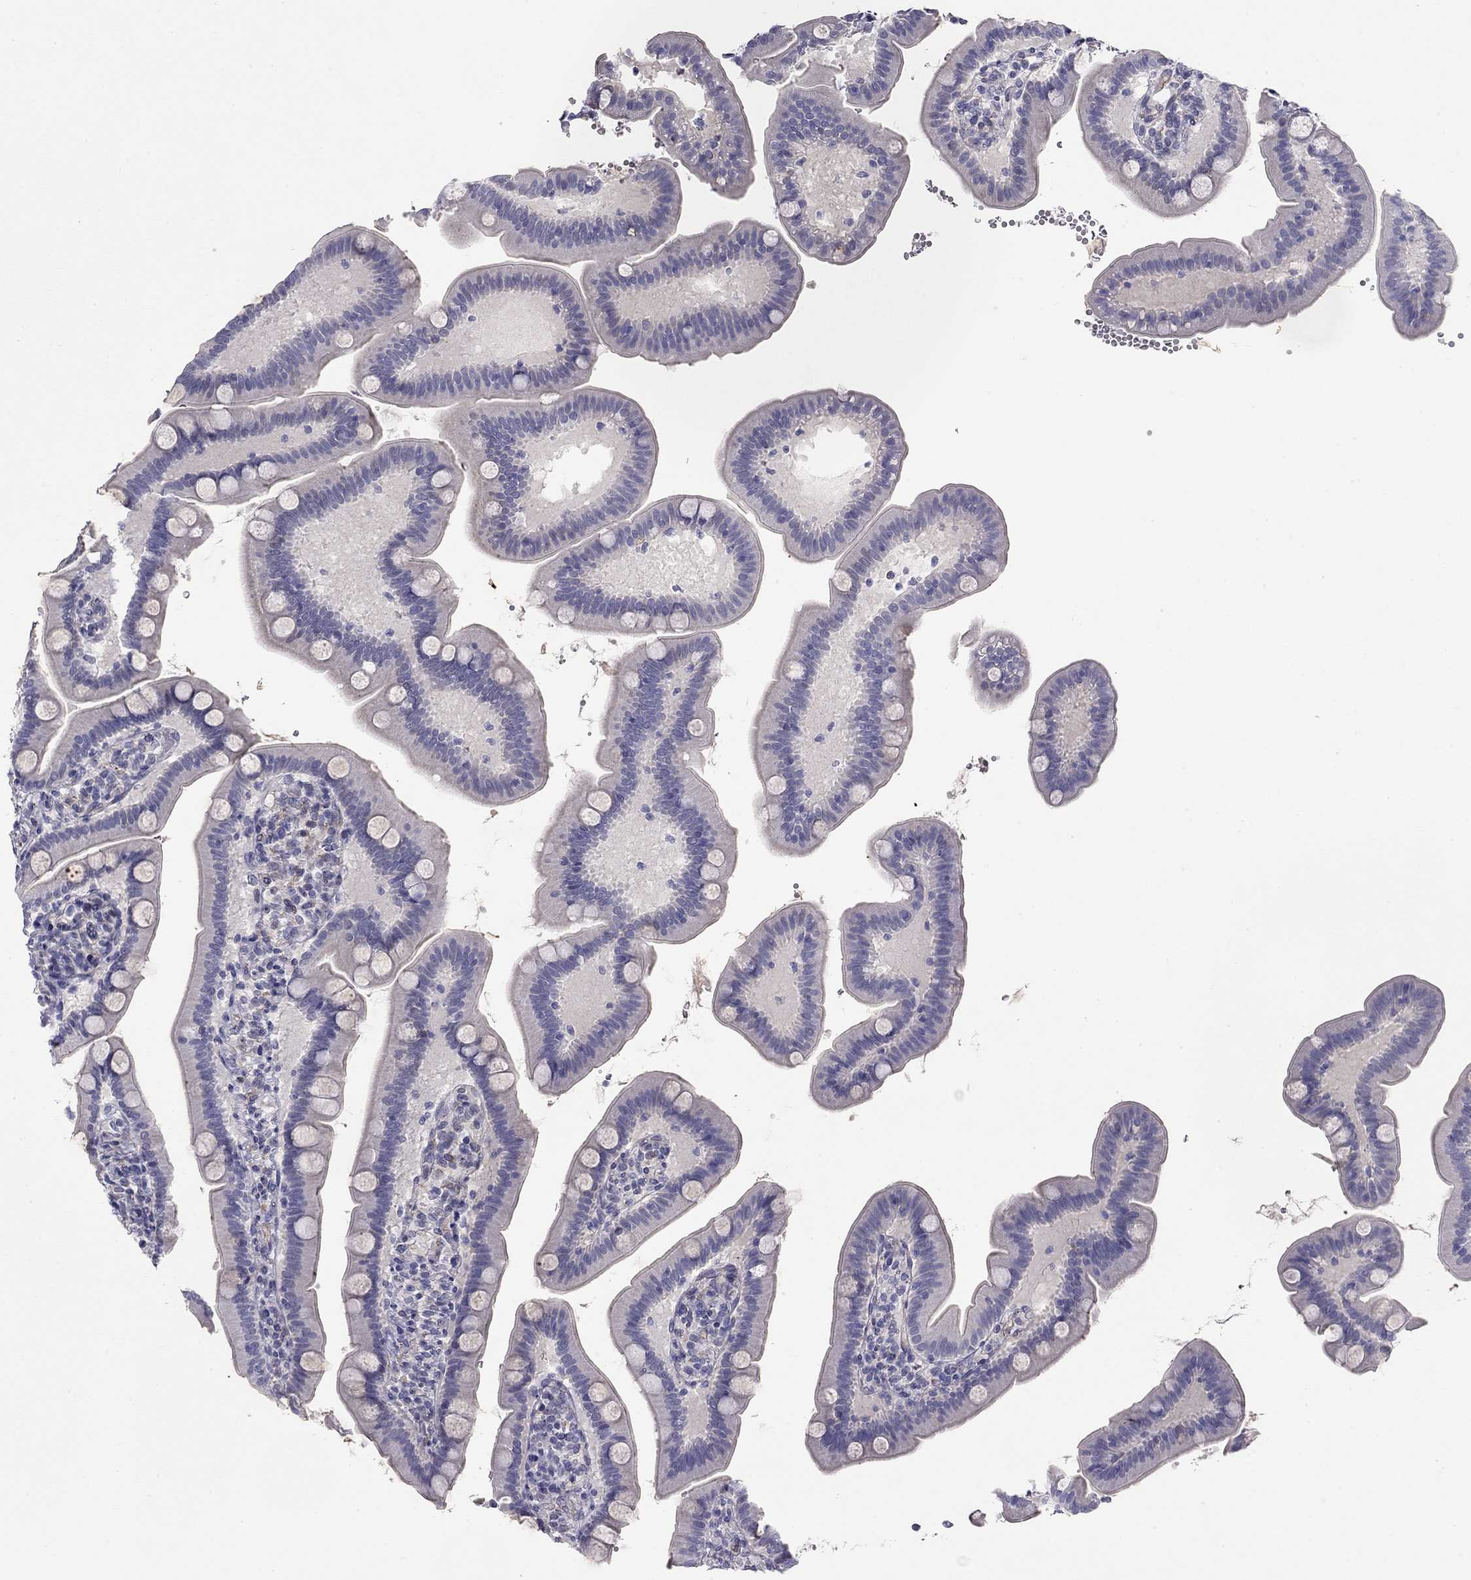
{"staining": {"intensity": "negative", "quantity": "none", "location": "none"}, "tissue": "small intestine", "cell_type": "Glandular cells", "image_type": "normal", "snomed": [{"axis": "morphology", "description": "Normal tissue, NOS"}, {"axis": "topography", "description": "Small intestine"}], "caption": "High power microscopy histopathology image of an immunohistochemistry (IHC) histopathology image of benign small intestine, revealing no significant expression in glandular cells.", "gene": "RTL1", "patient": {"sex": "male", "age": 66}}